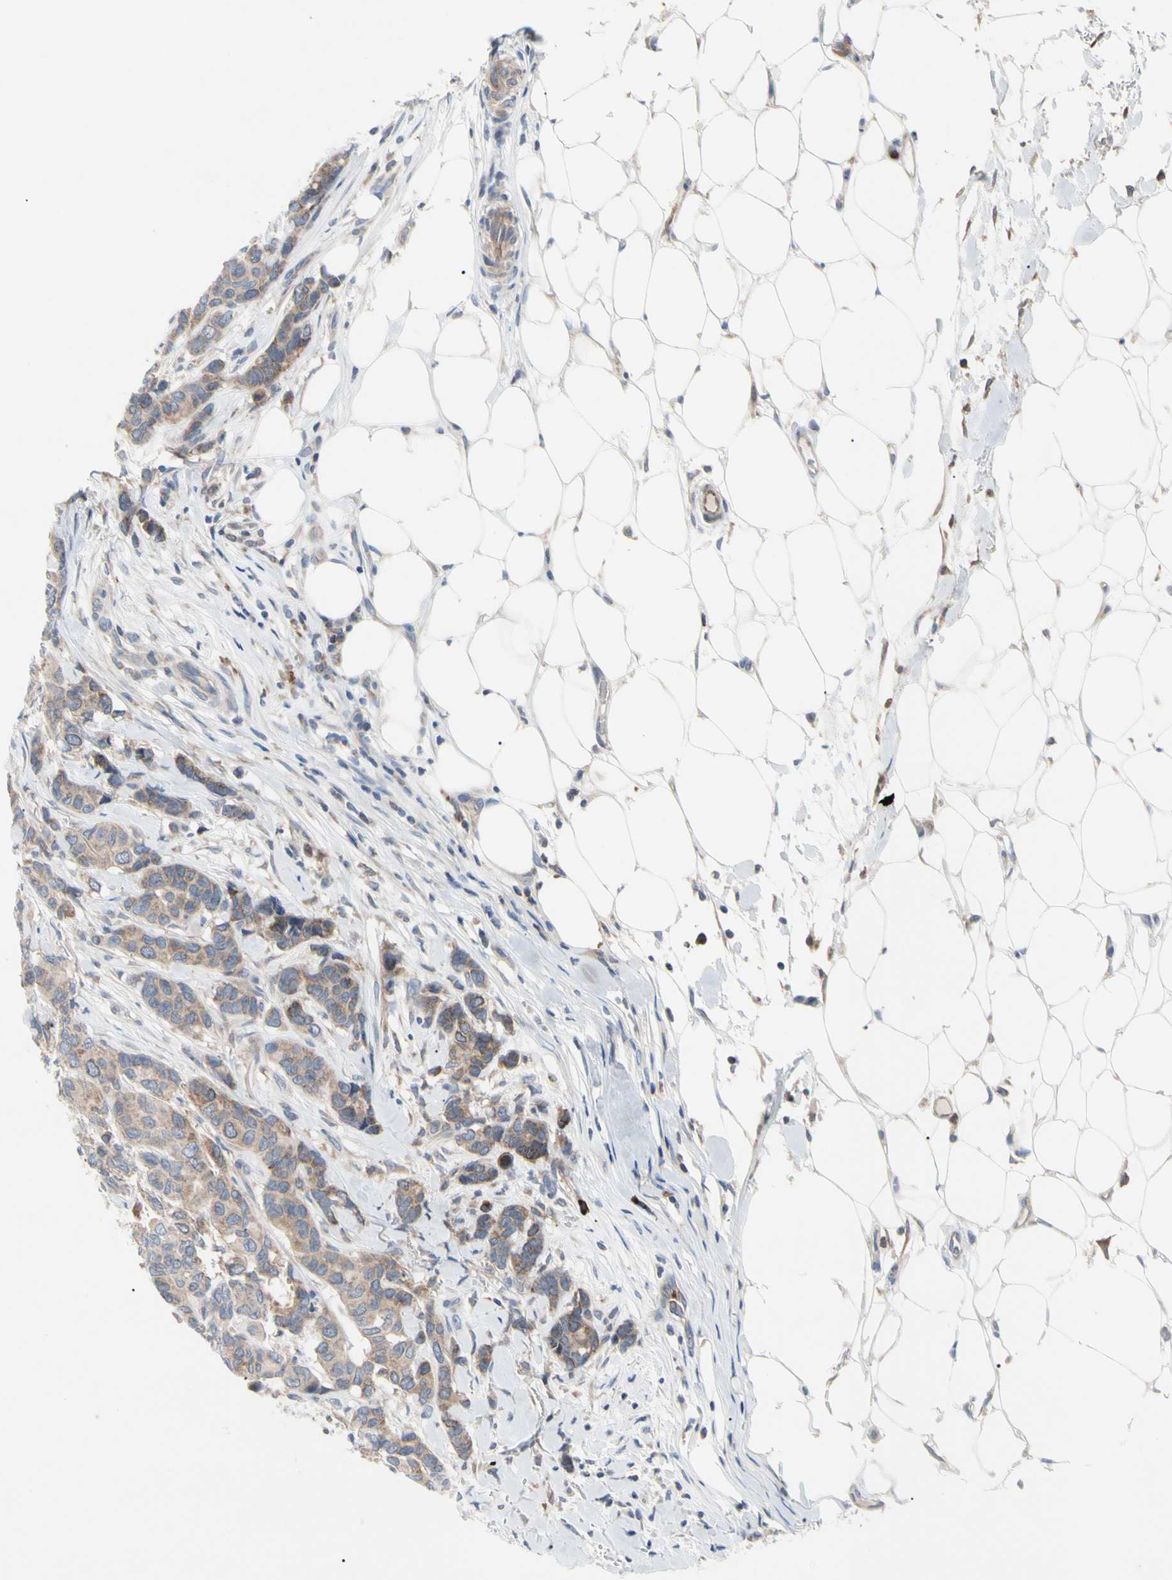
{"staining": {"intensity": "weak", "quantity": "25%-75%", "location": "cytoplasmic/membranous"}, "tissue": "breast cancer", "cell_type": "Tumor cells", "image_type": "cancer", "snomed": [{"axis": "morphology", "description": "Duct carcinoma"}, {"axis": "topography", "description": "Breast"}], "caption": "Human breast cancer (intraductal carcinoma) stained with a protein marker displays weak staining in tumor cells.", "gene": "MCL1", "patient": {"sex": "female", "age": 87}}